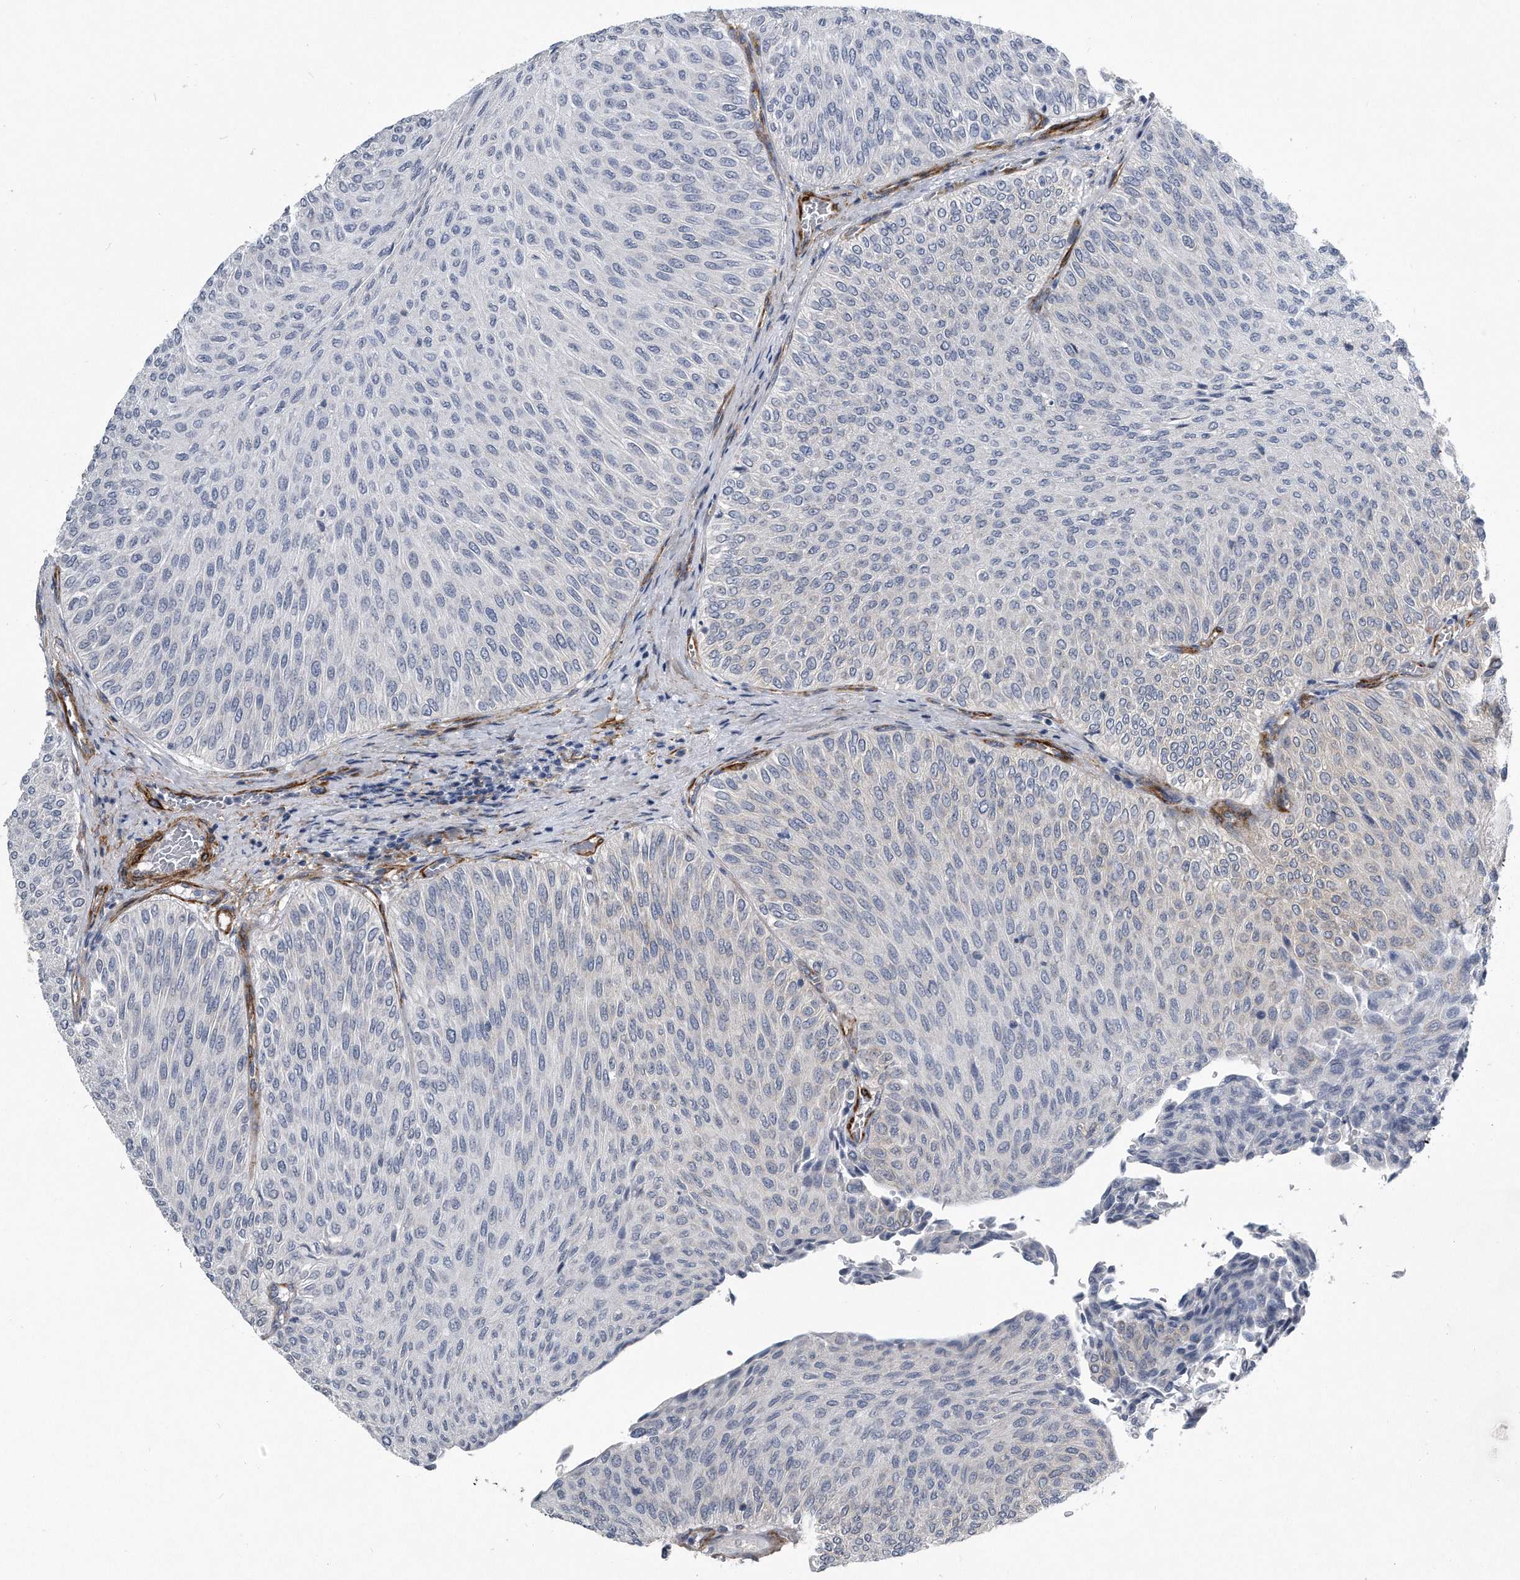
{"staining": {"intensity": "negative", "quantity": "none", "location": "none"}, "tissue": "urothelial cancer", "cell_type": "Tumor cells", "image_type": "cancer", "snomed": [{"axis": "morphology", "description": "Urothelial carcinoma, Low grade"}, {"axis": "topography", "description": "Urinary bladder"}], "caption": "This is an IHC image of human urothelial cancer. There is no staining in tumor cells.", "gene": "EIF2B4", "patient": {"sex": "male", "age": 78}}